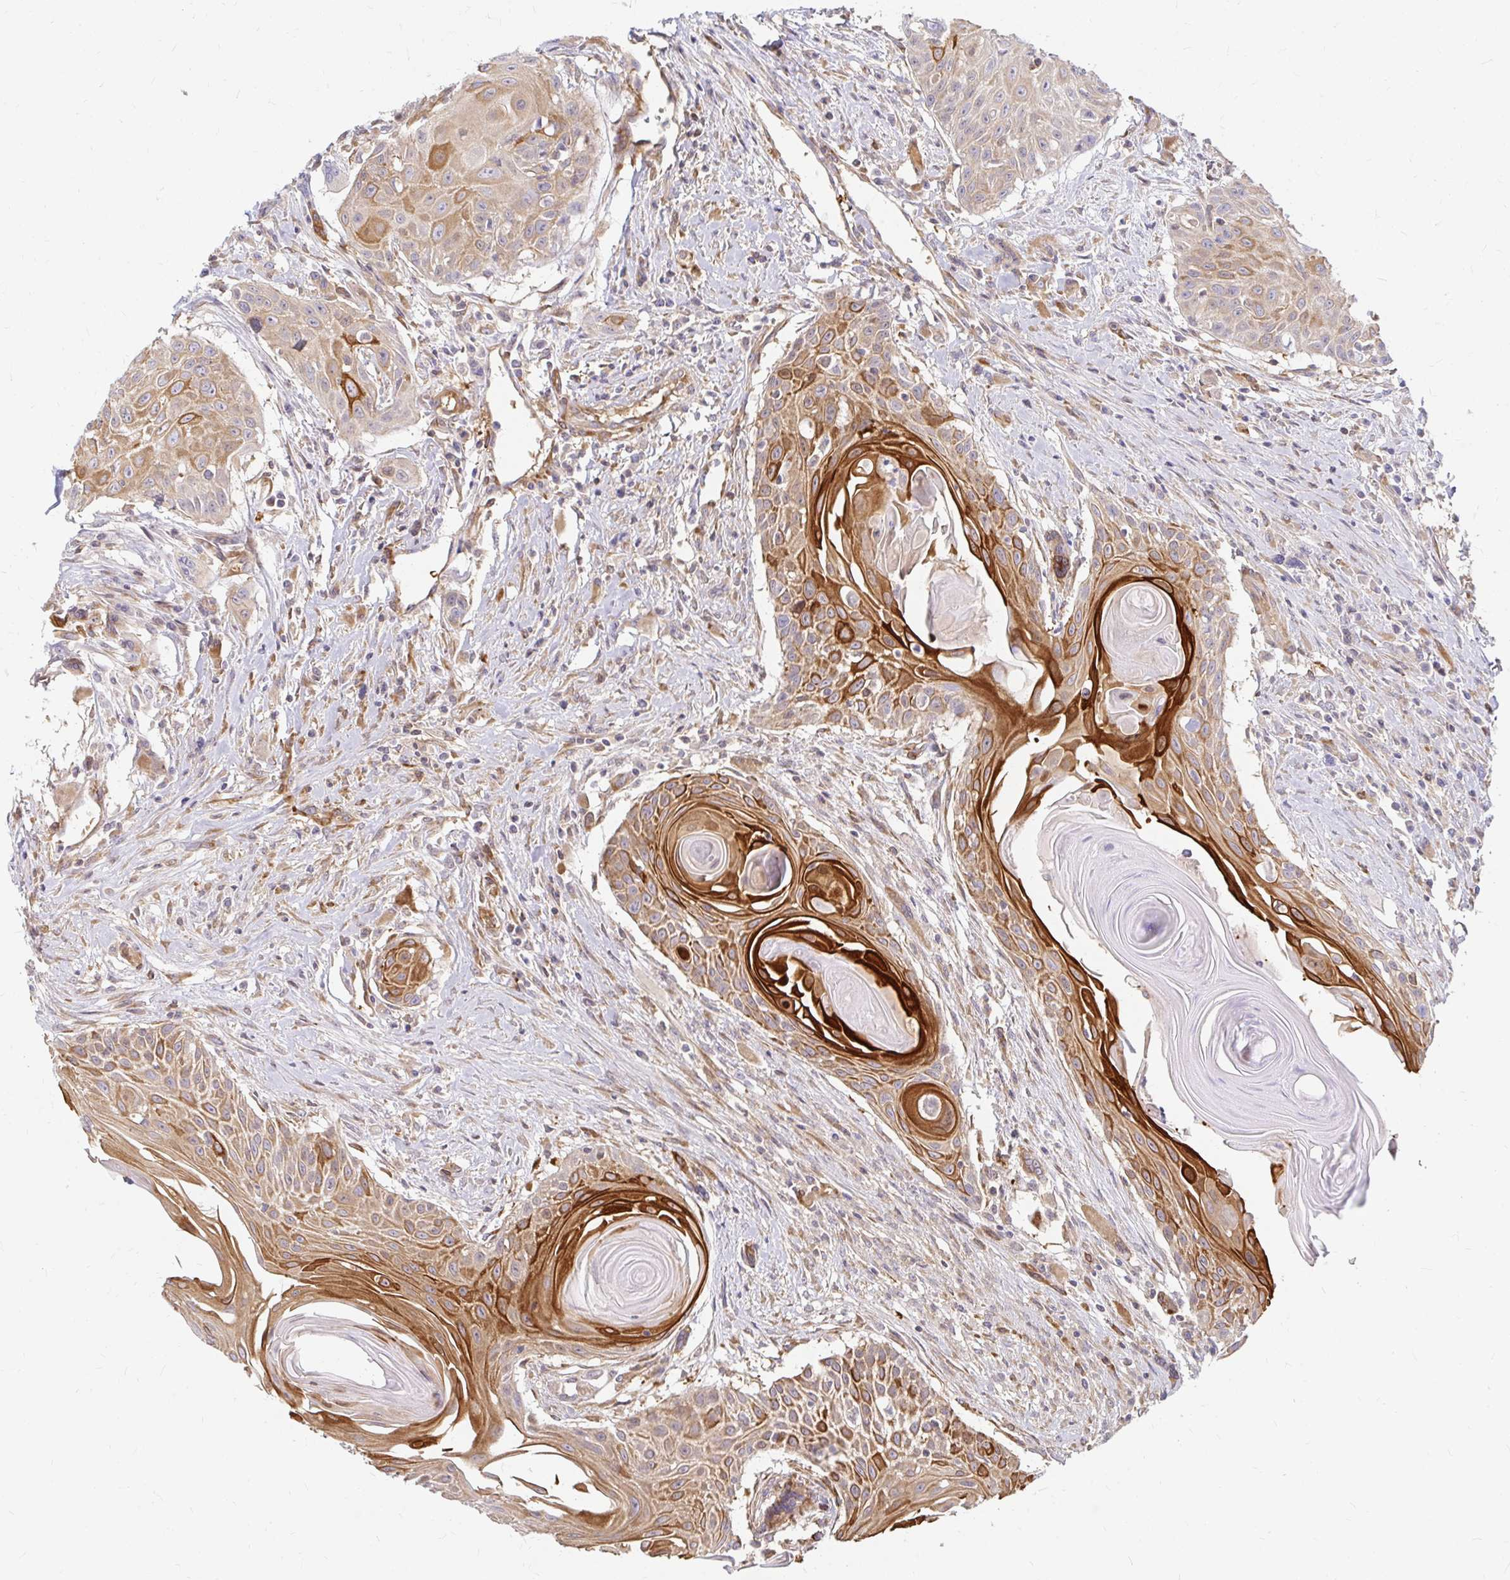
{"staining": {"intensity": "weak", "quantity": ">75%", "location": "cytoplasmic/membranous"}, "tissue": "head and neck cancer", "cell_type": "Tumor cells", "image_type": "cancer", "snomed": [{"axis": "morphology", "description": "Squamous cell carcinoma, NOS"}, {"axis": "topography", "description": "Lymph node"}, {"axis": "topography", "description": "Salivary gland"}, {"axis": "topography", "description": "Head-Neck"}], "caption": "DAB immunohistochemical staining of human squamous cell carcinoma (head and neck) exhibits weak cytoplasmic/membranous protein staining in approximately >75% of tumor cells. (Brightfield microscopy of DAB IHC at high magnification).", "gene": "CAST", "patient": {"sex": "female", "age": 74}}